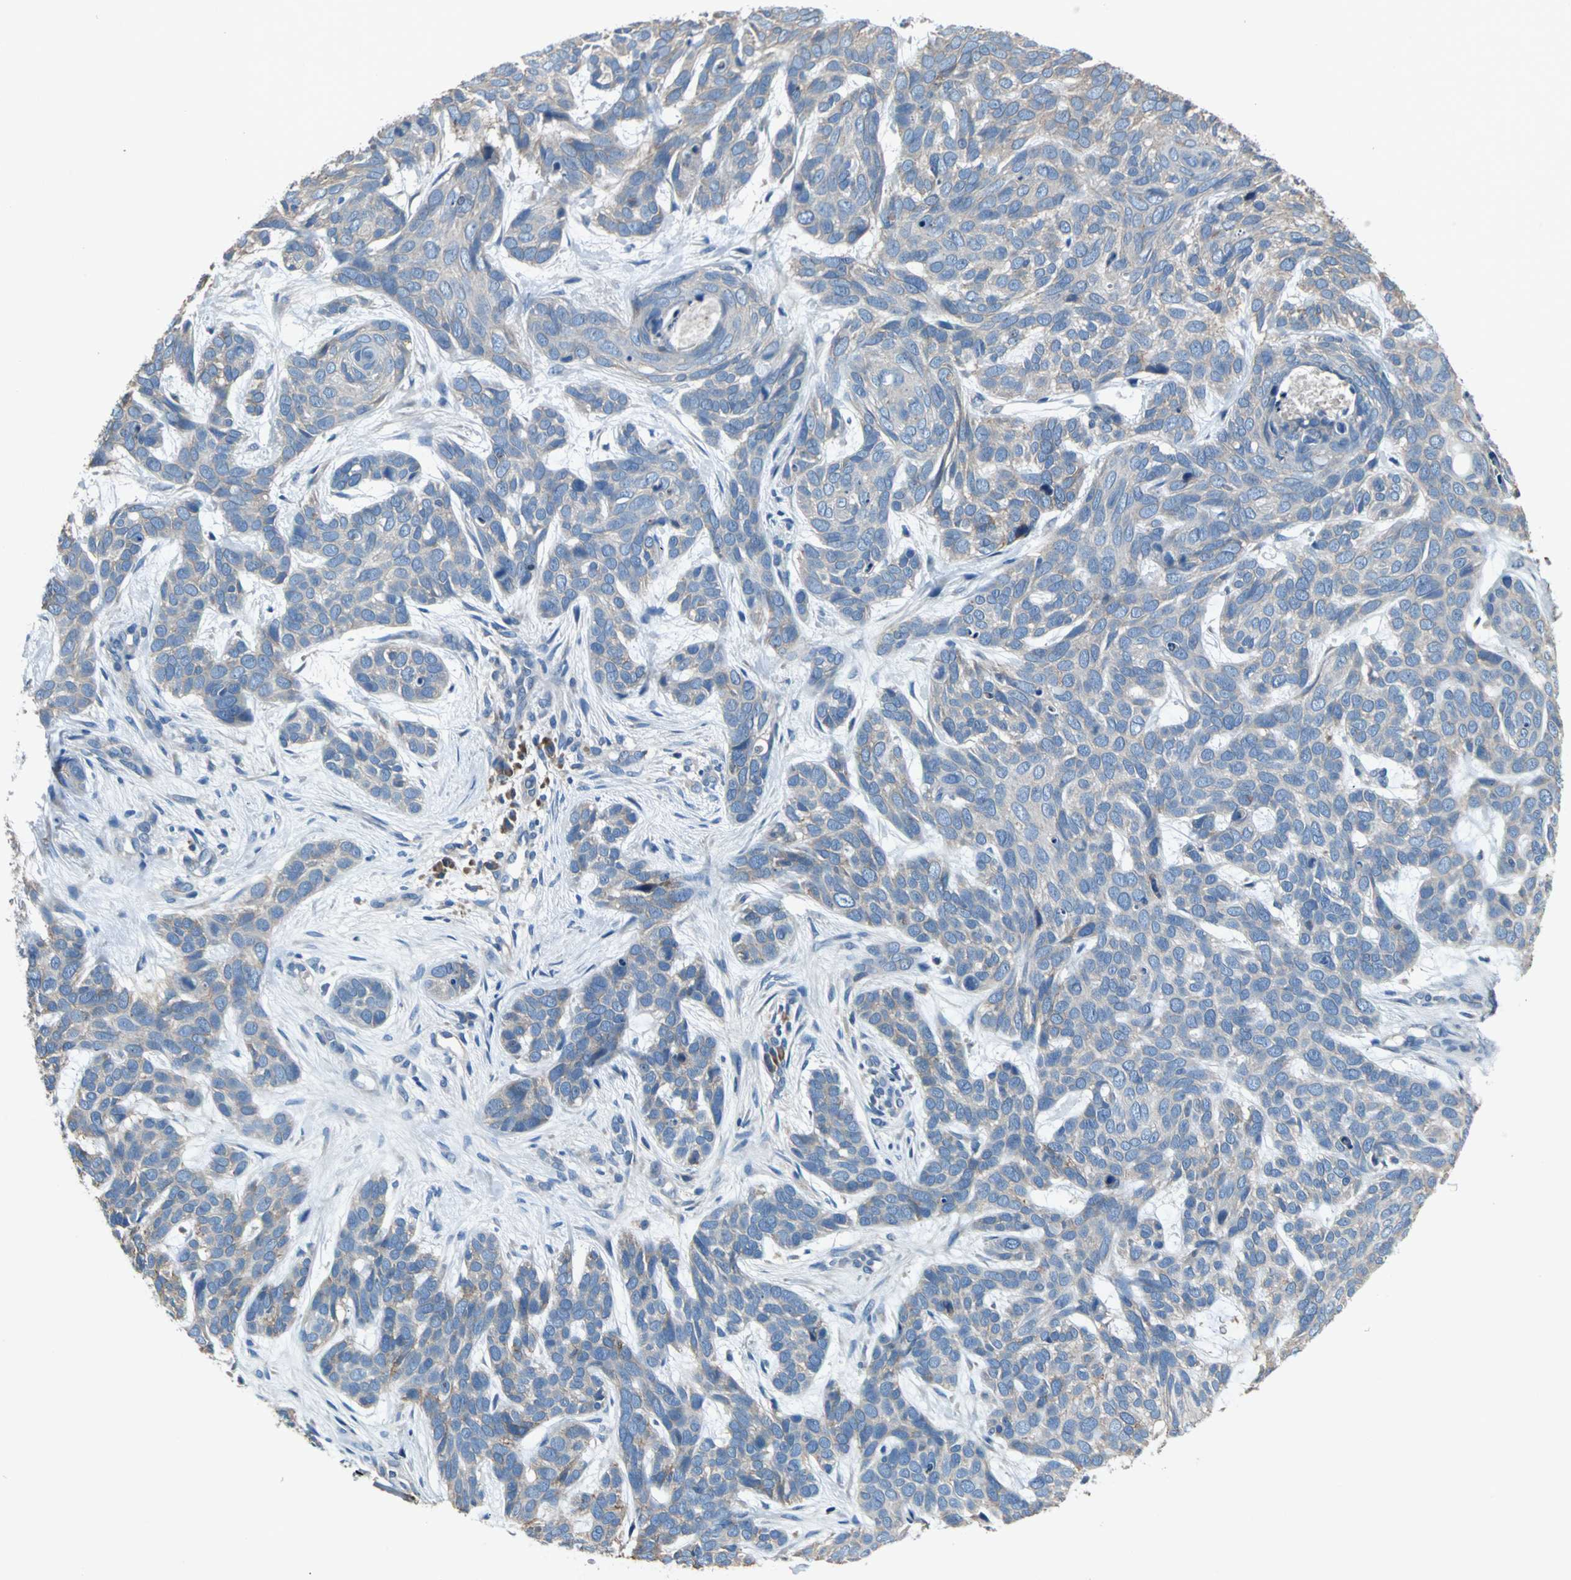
{"staining": {"intensity": "weak", "quantity": ">75%", "location": "cytoplasmic/membranous"}, "tissue": "skin cancer", "cell_type": "Tumor cells", "image_type": "cancer", "snomed": [{"axis": "morphology", "description": "Basal cell carcinoma"}, {"axis": "topography", "description": "Skin"}], "caption": "Weak cytoplasmic/membranous staining for a protein is seen in approximately >75% of tumor cells of skin cancer (basal cell carcinoma) using immunohistochemistry.", "gene": "HEPH", "patient": {"sex": "male", "age": 87}}